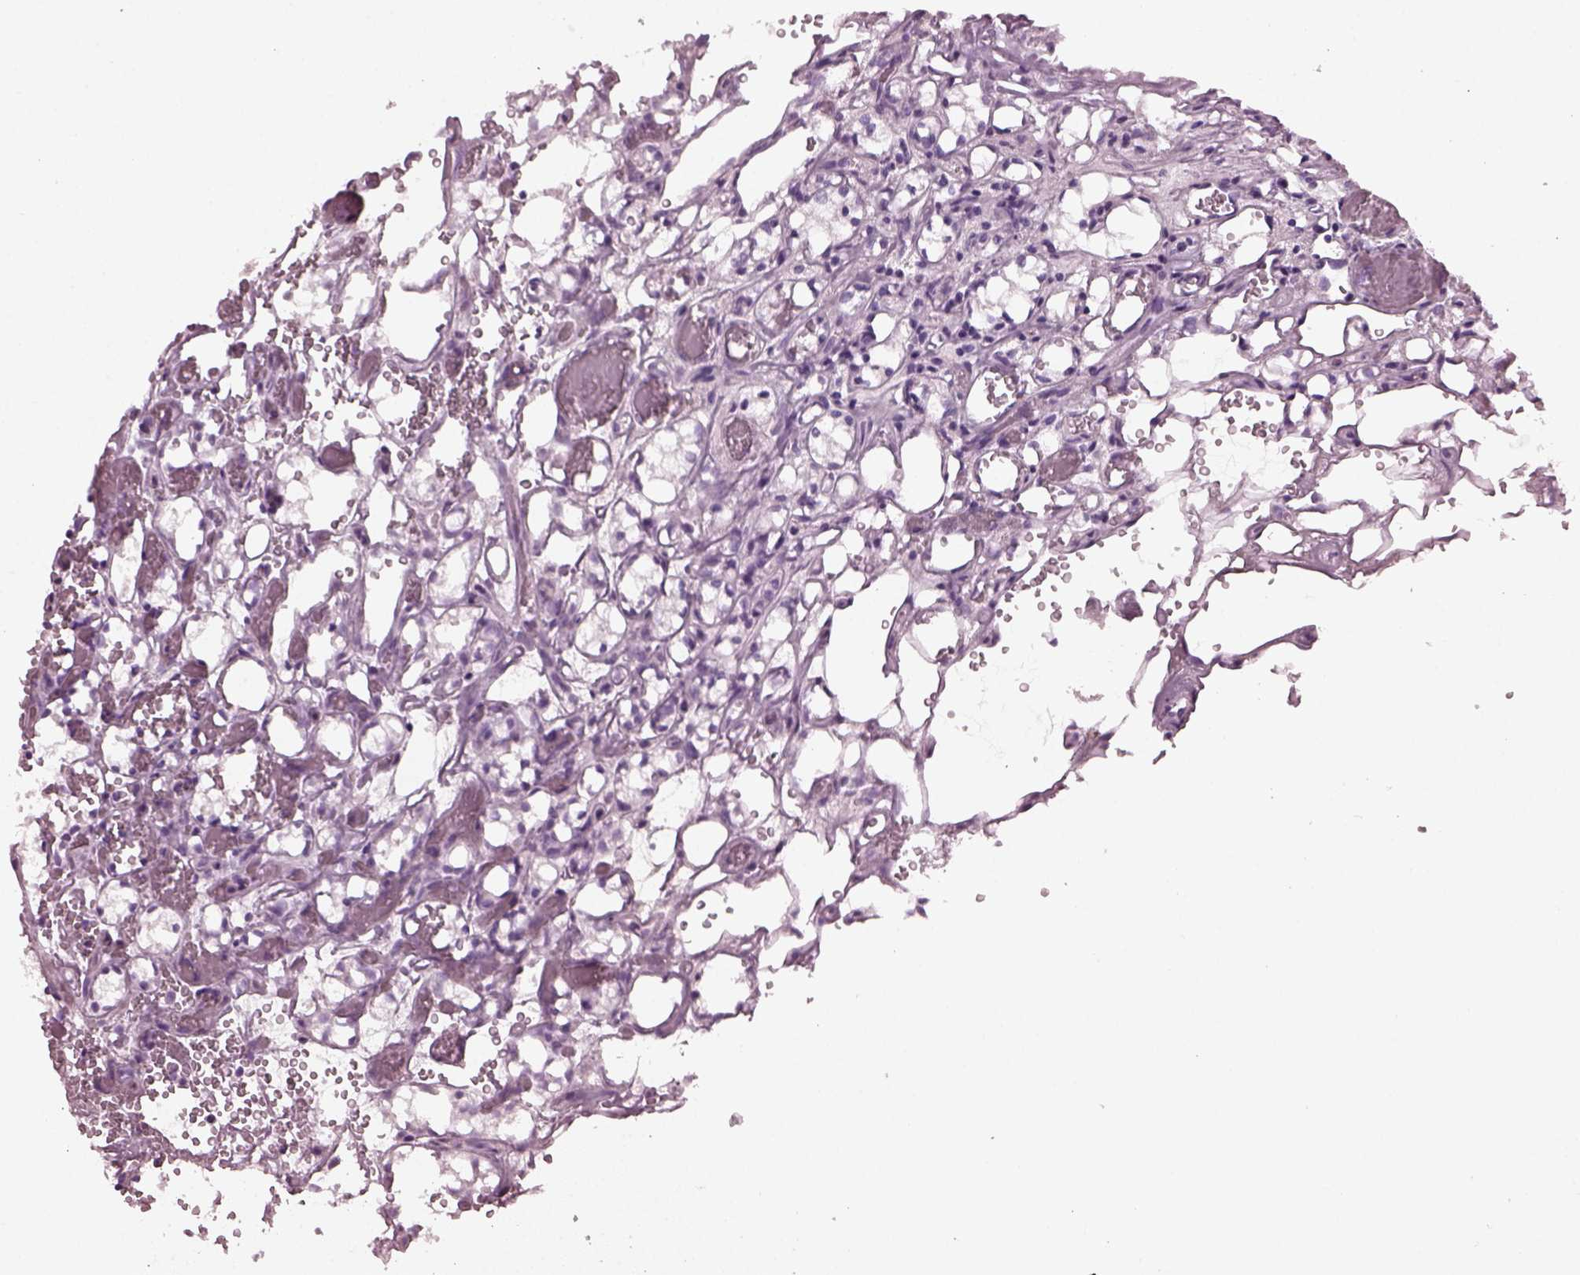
{"staining": {"intensity": "negative", "quantity": "none", "location": "none"}, "tissue": "renal cancer", "cell_type": "Tumor cells", "image_type": "cancer", "snomed": [{"axis": "morphology", "description": "Adenocarcinoma, NOS"}, {"axis": "topography", "description": "Kidney"}], "caption": "Immunohistochemistry (IHC) of human renal adenocarcinoma reveals no expression in tumor cells.", "gene": "SLC6A17", "patient": {"sex": "female", "age": 69}}